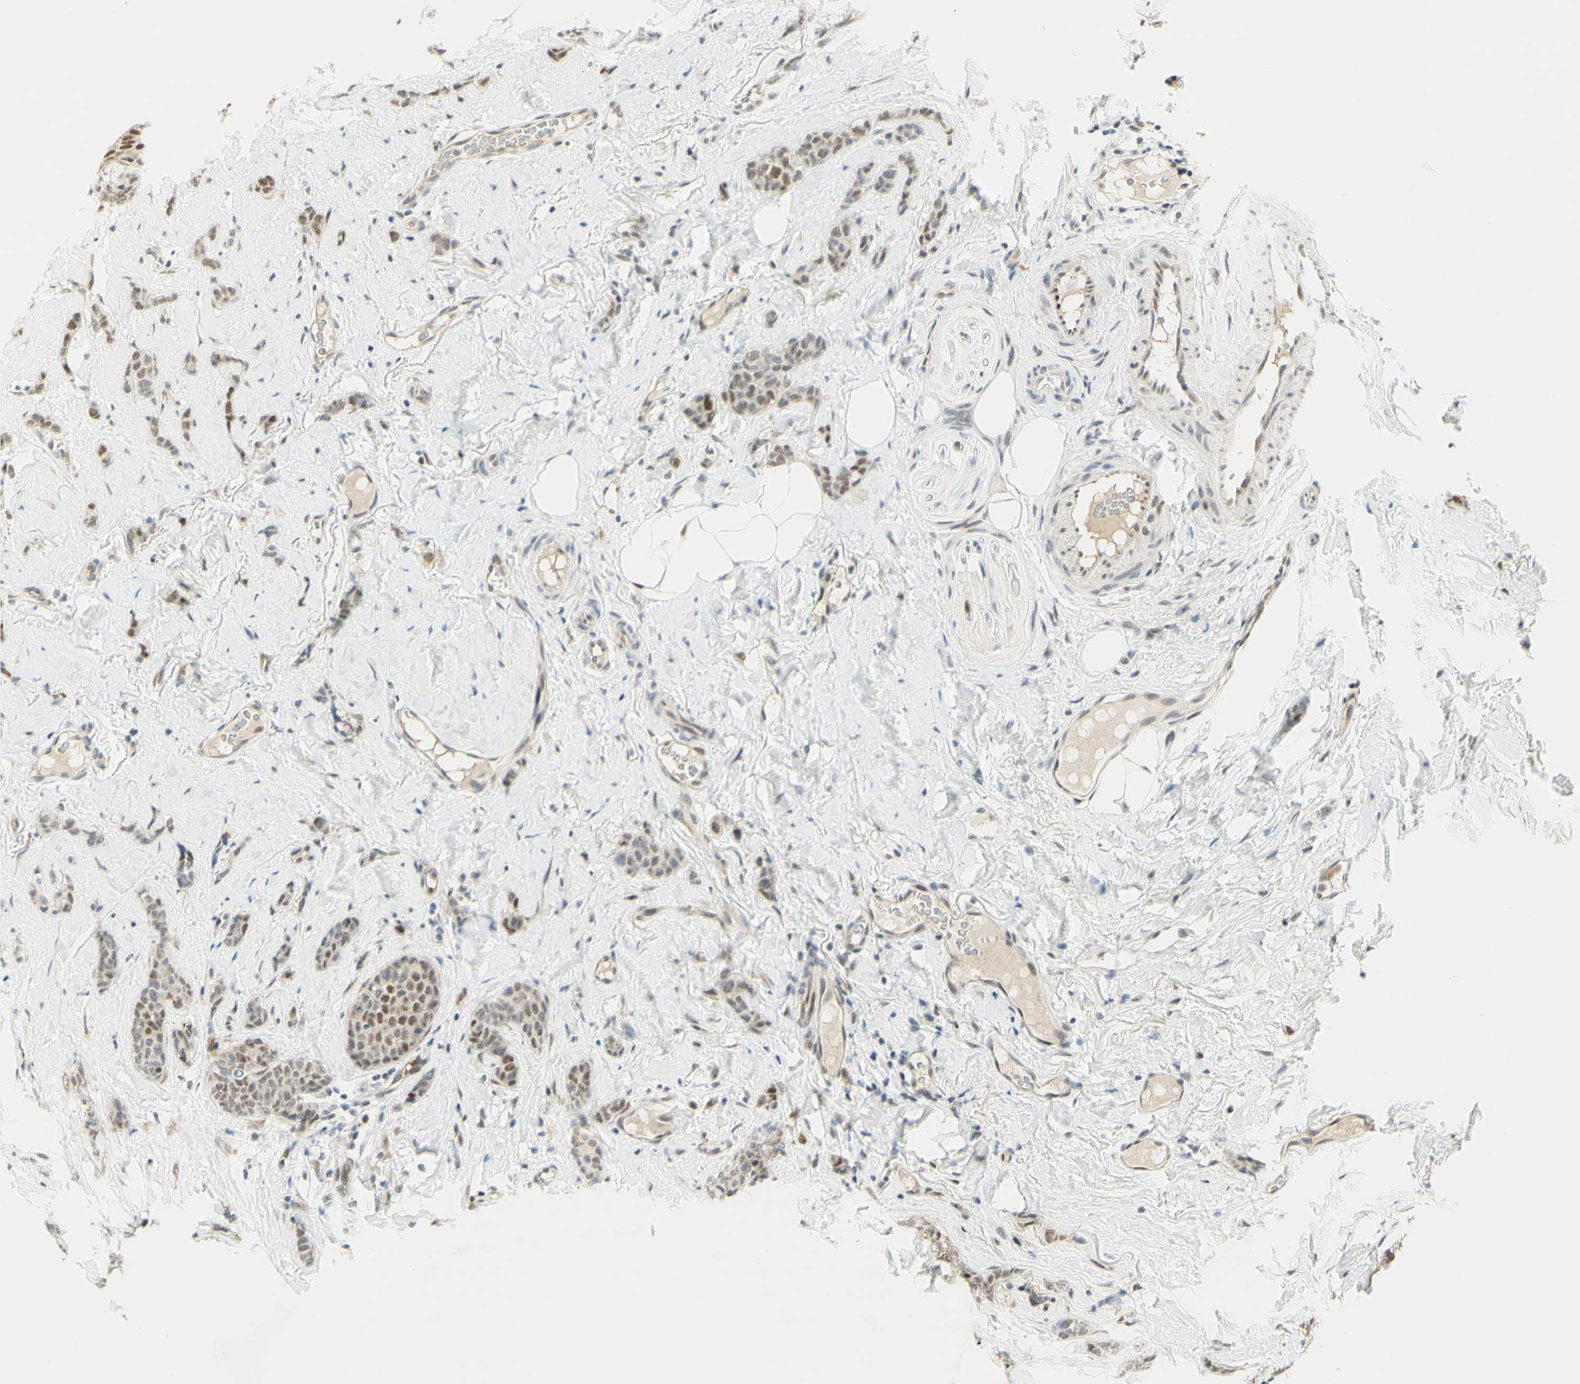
{"staining": {"intensity": "moderate", "quantity": ">75%", "location": "cytoplasmic/membranous,nuclear"}, "tissue": "breast cancer", "cell_type": "Tumor cells", "image_type": "cancer", "snomed": [{"axis": "morphology", "description": "Lobular carcinoma"}, {"axis": "topography", "description": "Skin"}, {"axis": "topography", "description": "Breast"}], "caption": "Moderate cytoplasmic/membranous and nuclear staining is identified in about >75% of tumor cells in breast cancer. The staining was performed using DAB to visualize the protein expression in brown, while the nuclei were stained in blue with hematoxylin (Magnification: 20x).", "gene": "DDX1", "patient": {"sex": "female", "age": 46}}